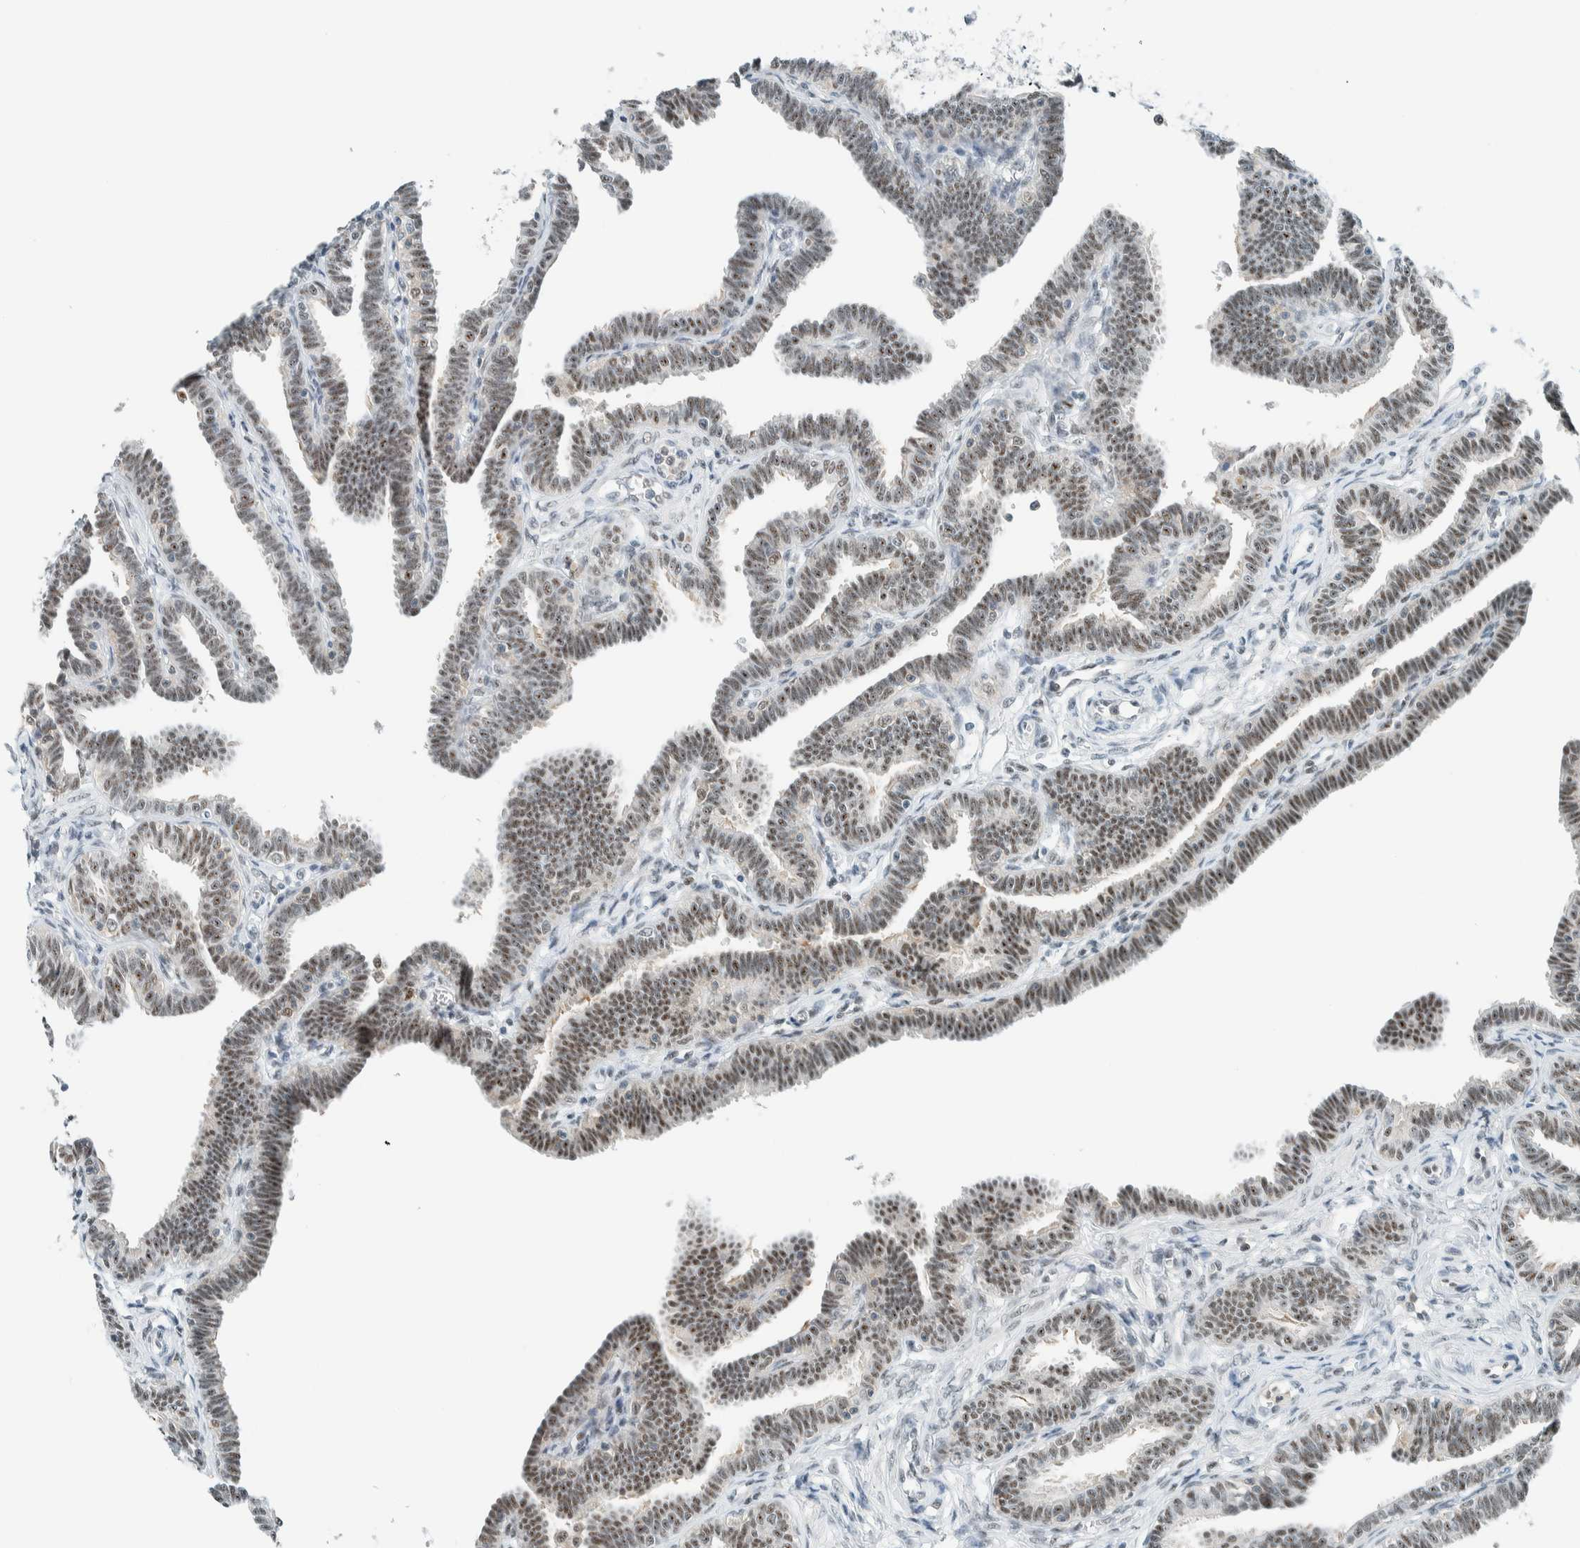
{"staining": {"intensity": "moderate", "quantity": ">75%", "location": "nuclear"}, "tissue": "fallopian tube", "cell_type": "Glandular cells", "image_type": "normal", "snomed": [{"axis": "morphology", "description": "Normal tissue, NOS"}, {"axis": "topography", "description": "Fallopian tube"}, {"axis": "topography", "description": "Ovary"}], "caption": "Protein staining shows moderate nuclear staining in approximately >75% of glandular cells in benign fallopian tube. The protein is stained brown, and the nuclei are stained in blue (DAB IHC with brightfield microscopy, high magnification).", "gene": "CYSRT1", "patient": {"sex": "female", "age": 23}}